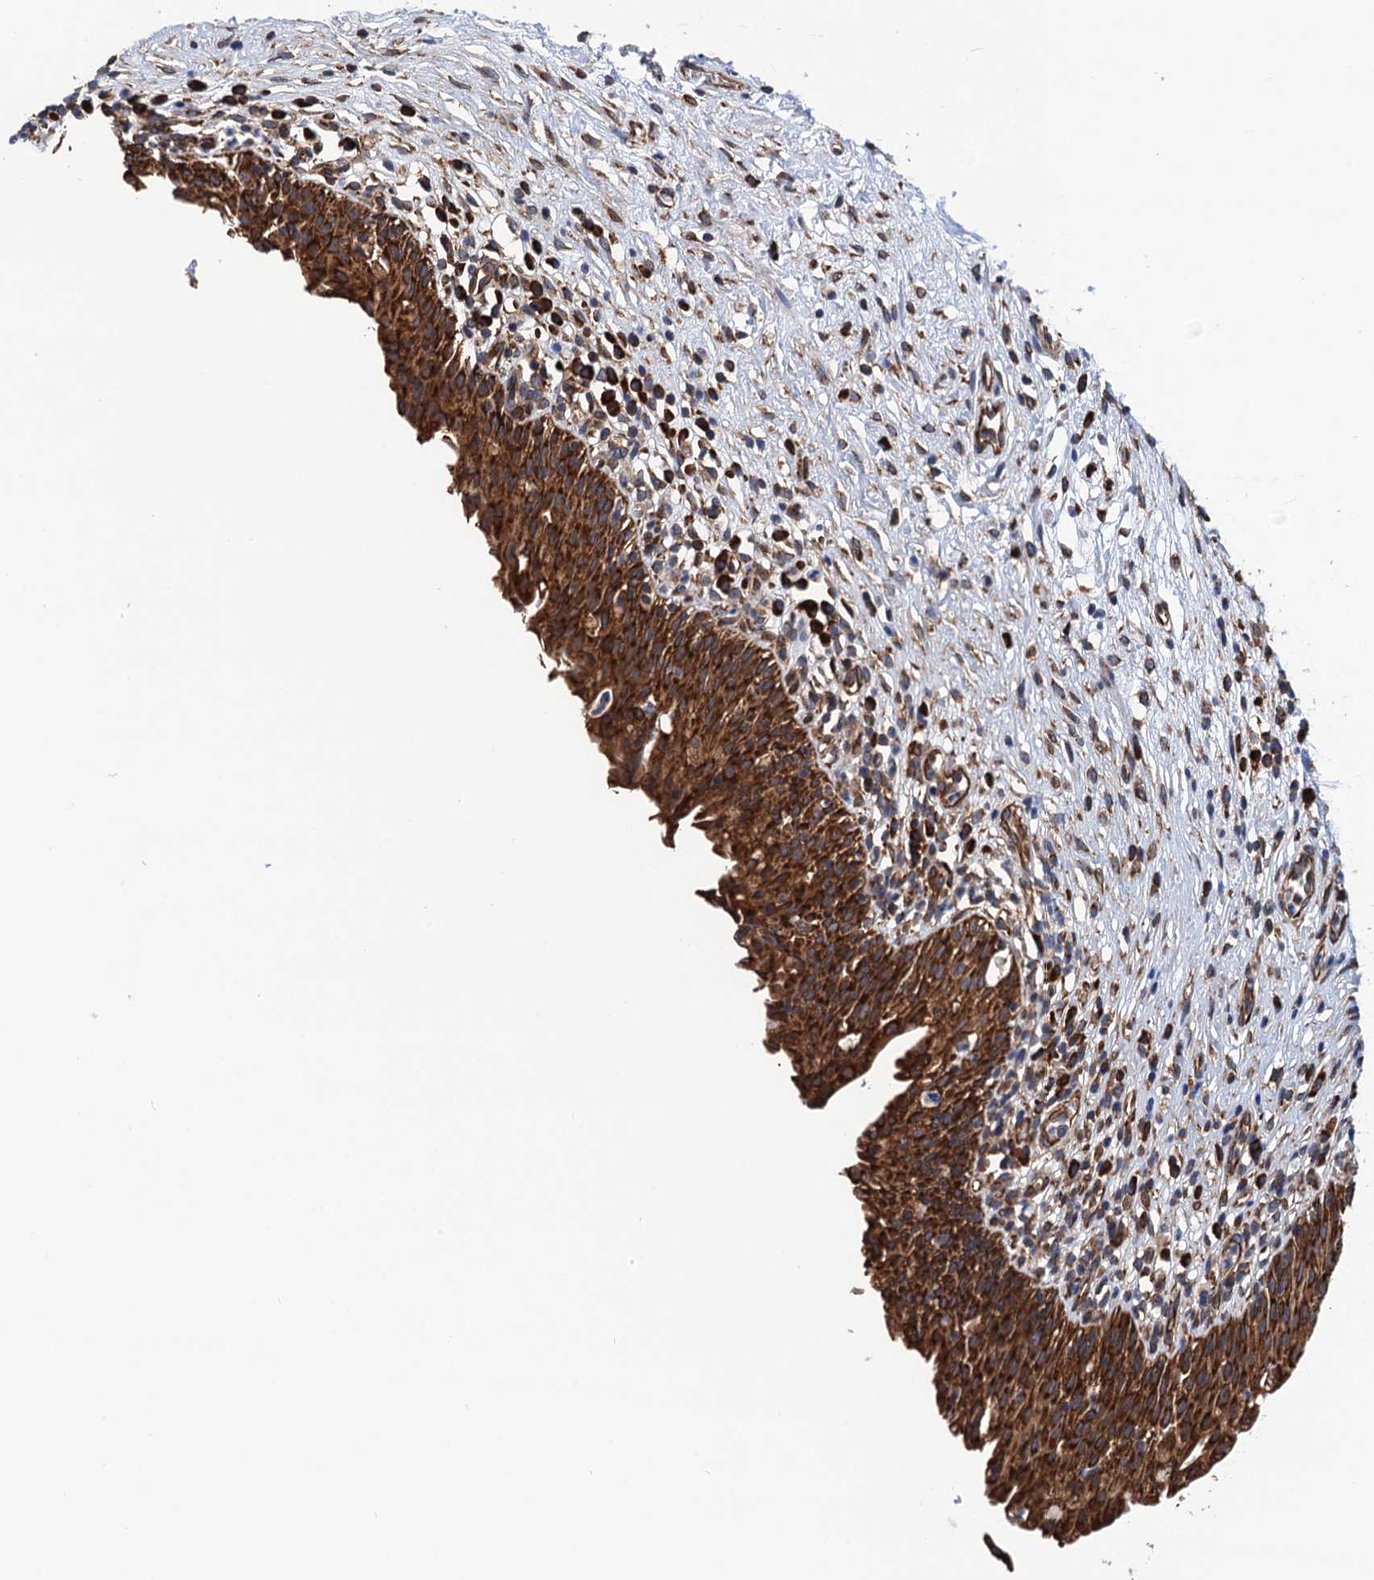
{"staining": {"intensity": "strong", "quantity": ">75%", "location": "cytoplasmic/membranous"}, "tissue": "urinary bladder", "cell_type": "Urothelial cells", "image_type": "normal", "snomed": [{"axis": "morphology", "description": "Normal tissue, NOS"}, {"axis": "morphology", "description": "Inflammation, NOS"}, {"axis": "topography", "description": "Urinary bladder"}], "caption": "Urinary bladder stained for a protein reveals strong cytoplasmic/membranous positivity in urothelial cells. Using DAB (brown) and hematoxylin (blue) stains, captured at high magnification using brightfield microscopy.", "gene": "SLC12A7", "patient": {"sex": "male", "age": 63}}